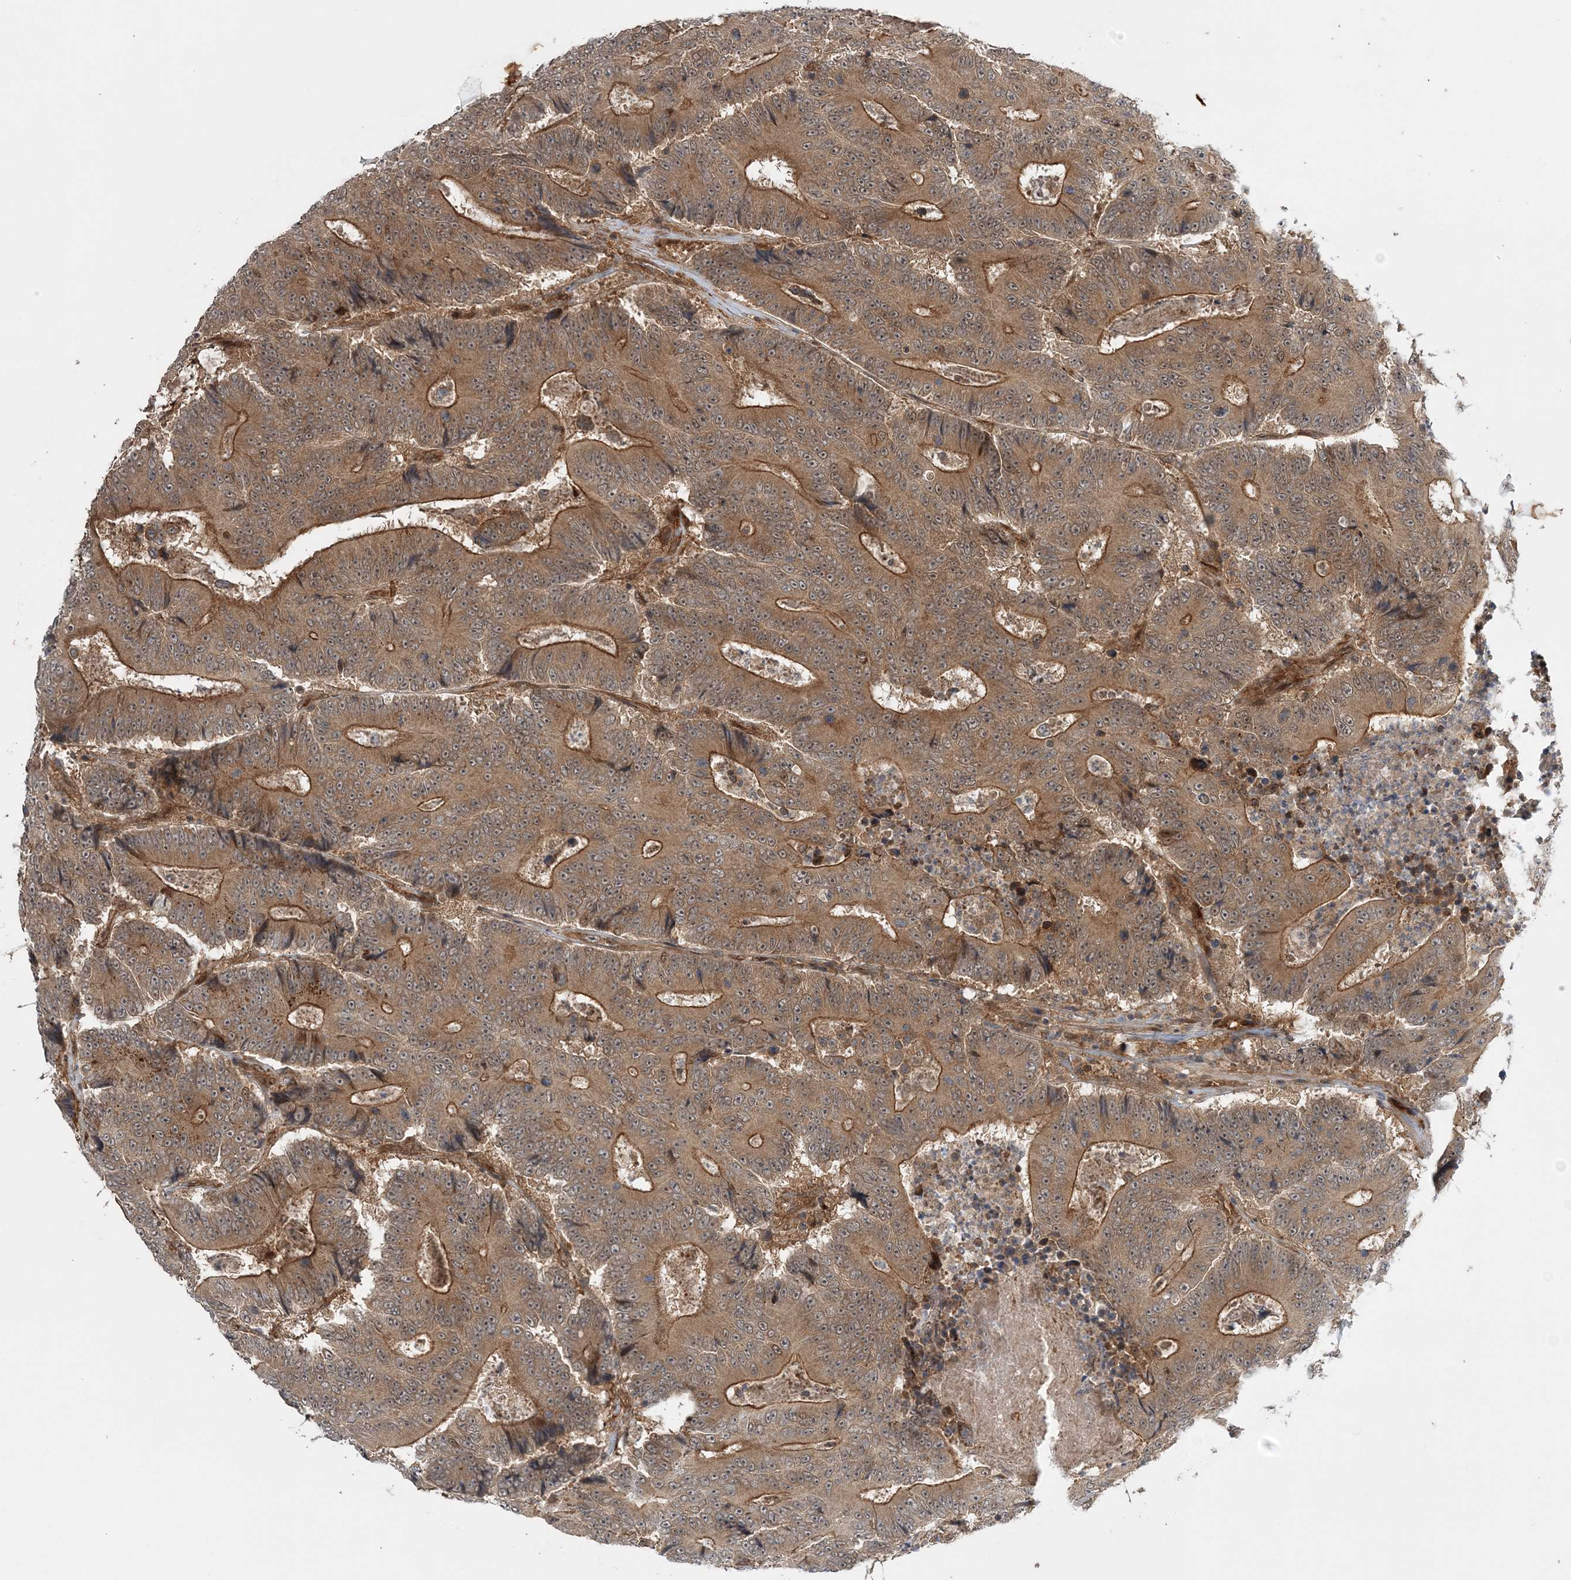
{"staining": {"intensity": "moderate", "quantity": ">75%", "location": "cytoplasmic/membranous"}, "tissue": "colorectal cancer", "cell_type": "Tumor cells", "image_type": "cancer", "snomed": [{"axis": "morphology", "description": "Adenocarcinoma, NOS"}, {"axis": "topography", "description": "Colon"}], "caption": "The histopathology image demonstrates a brown stain indicating the presence of a protein in the cytoplasmic/membranous of tumor cells in colorectal cancer.", "gene": "UBTD2", "patient": {"sex": "male", "age": 83}}